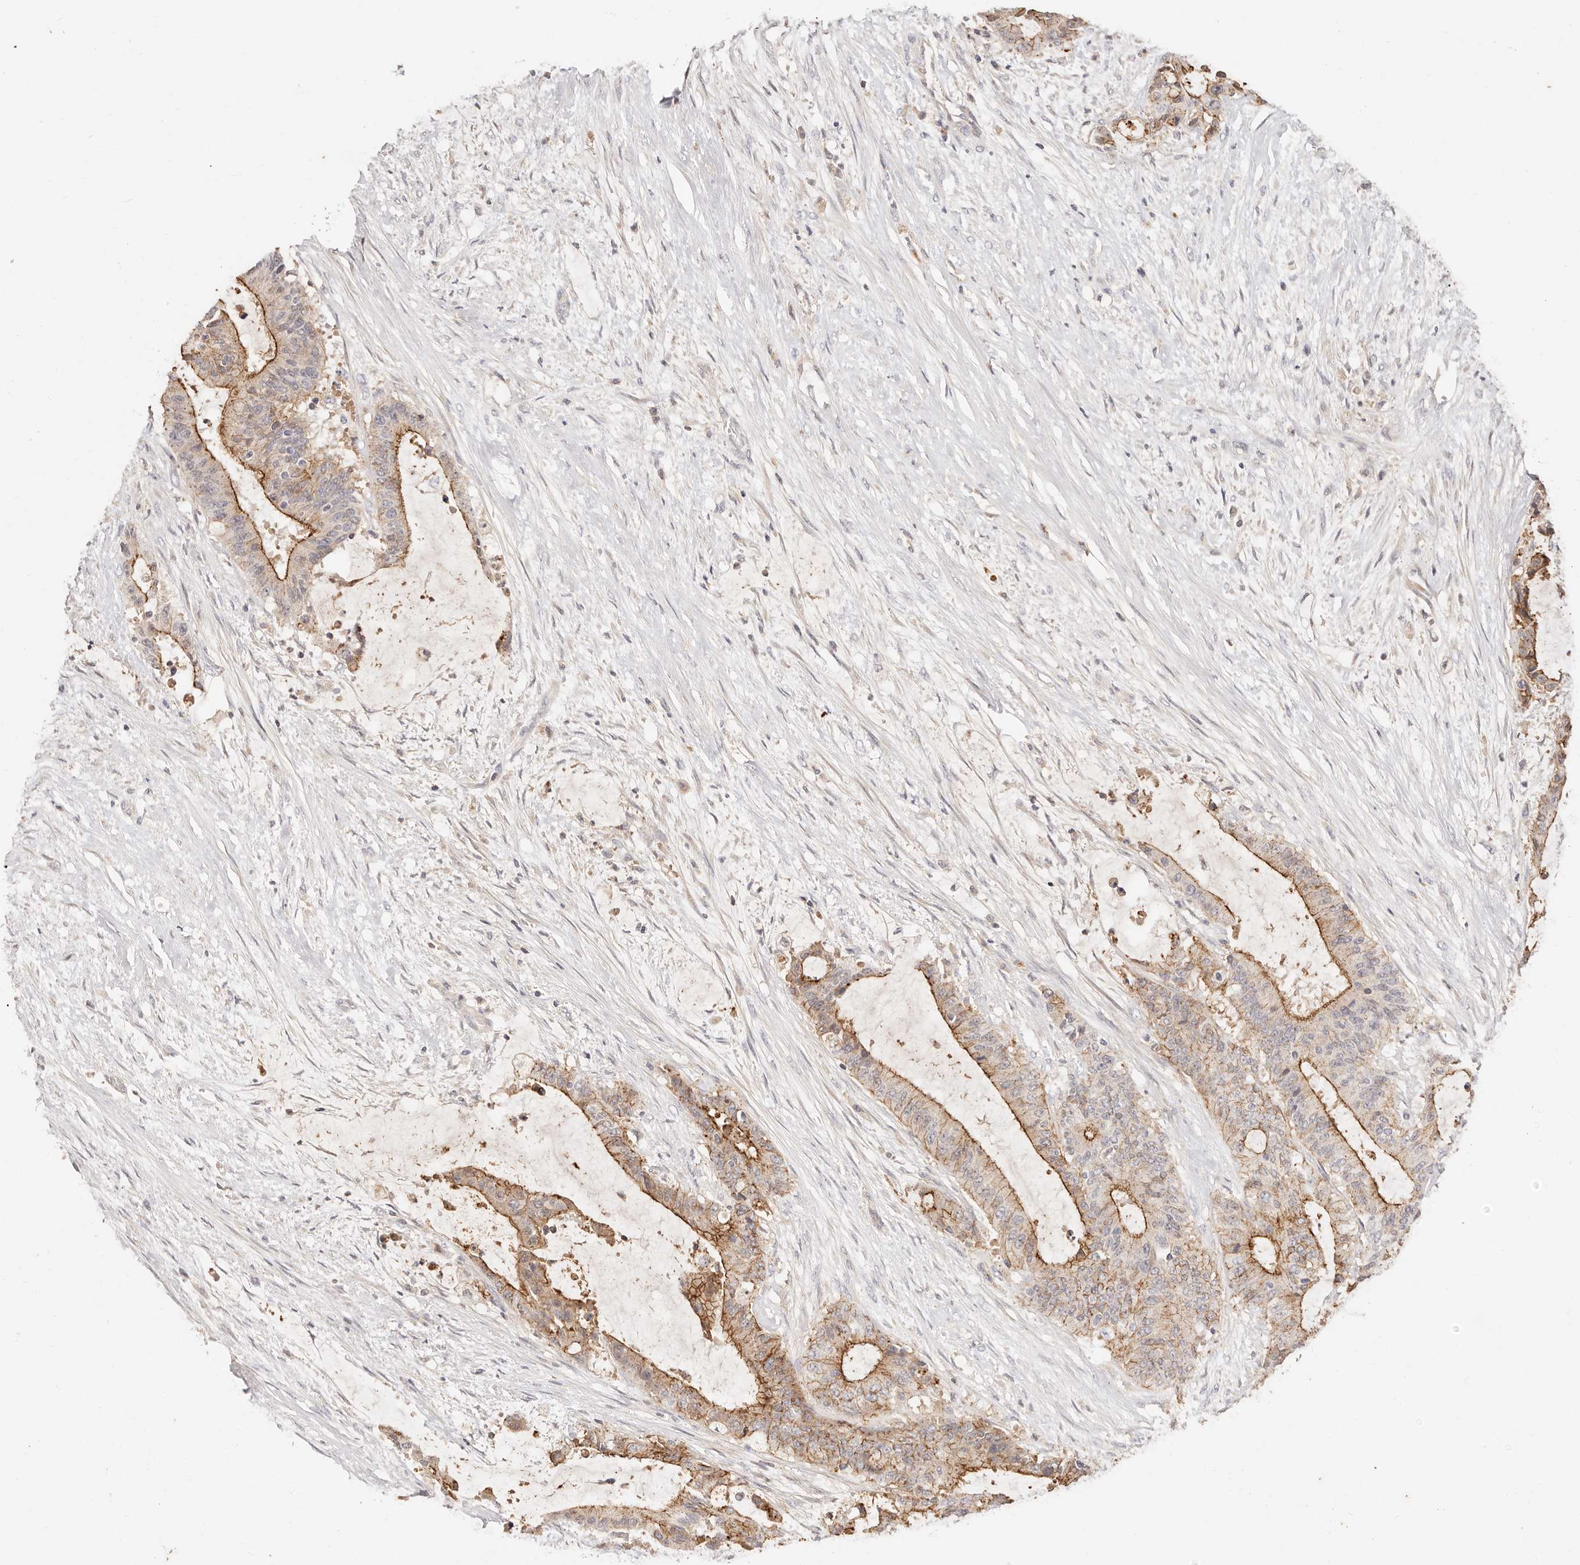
{"staining": {"intensity": "moderate", "quantity": "25%-75%", "location": "cytoplasmic/membranous"}, "tissue": "liver cancer", "cell_type": "Tumor cells", "image_type": "cancer", "snomed": [{"axis": "morphology", "description": "Normal tissue, NOS"}, {"axis": "morphology", "description": "Cholangiocarcinoma"}, {"axis": "topography", "description": "Liver"}, {"axis": "topography", "description": "Peripheral nerve tissue"}], "caption": "Human cholangiocarcinoma (liver) stained with a brown dye reveals moderate cytoplasmic/membranous positive staining in about 25%-75% of tumor cells.", "gene": "CXADR", "patient": {"sex": "female", "age": 73}}